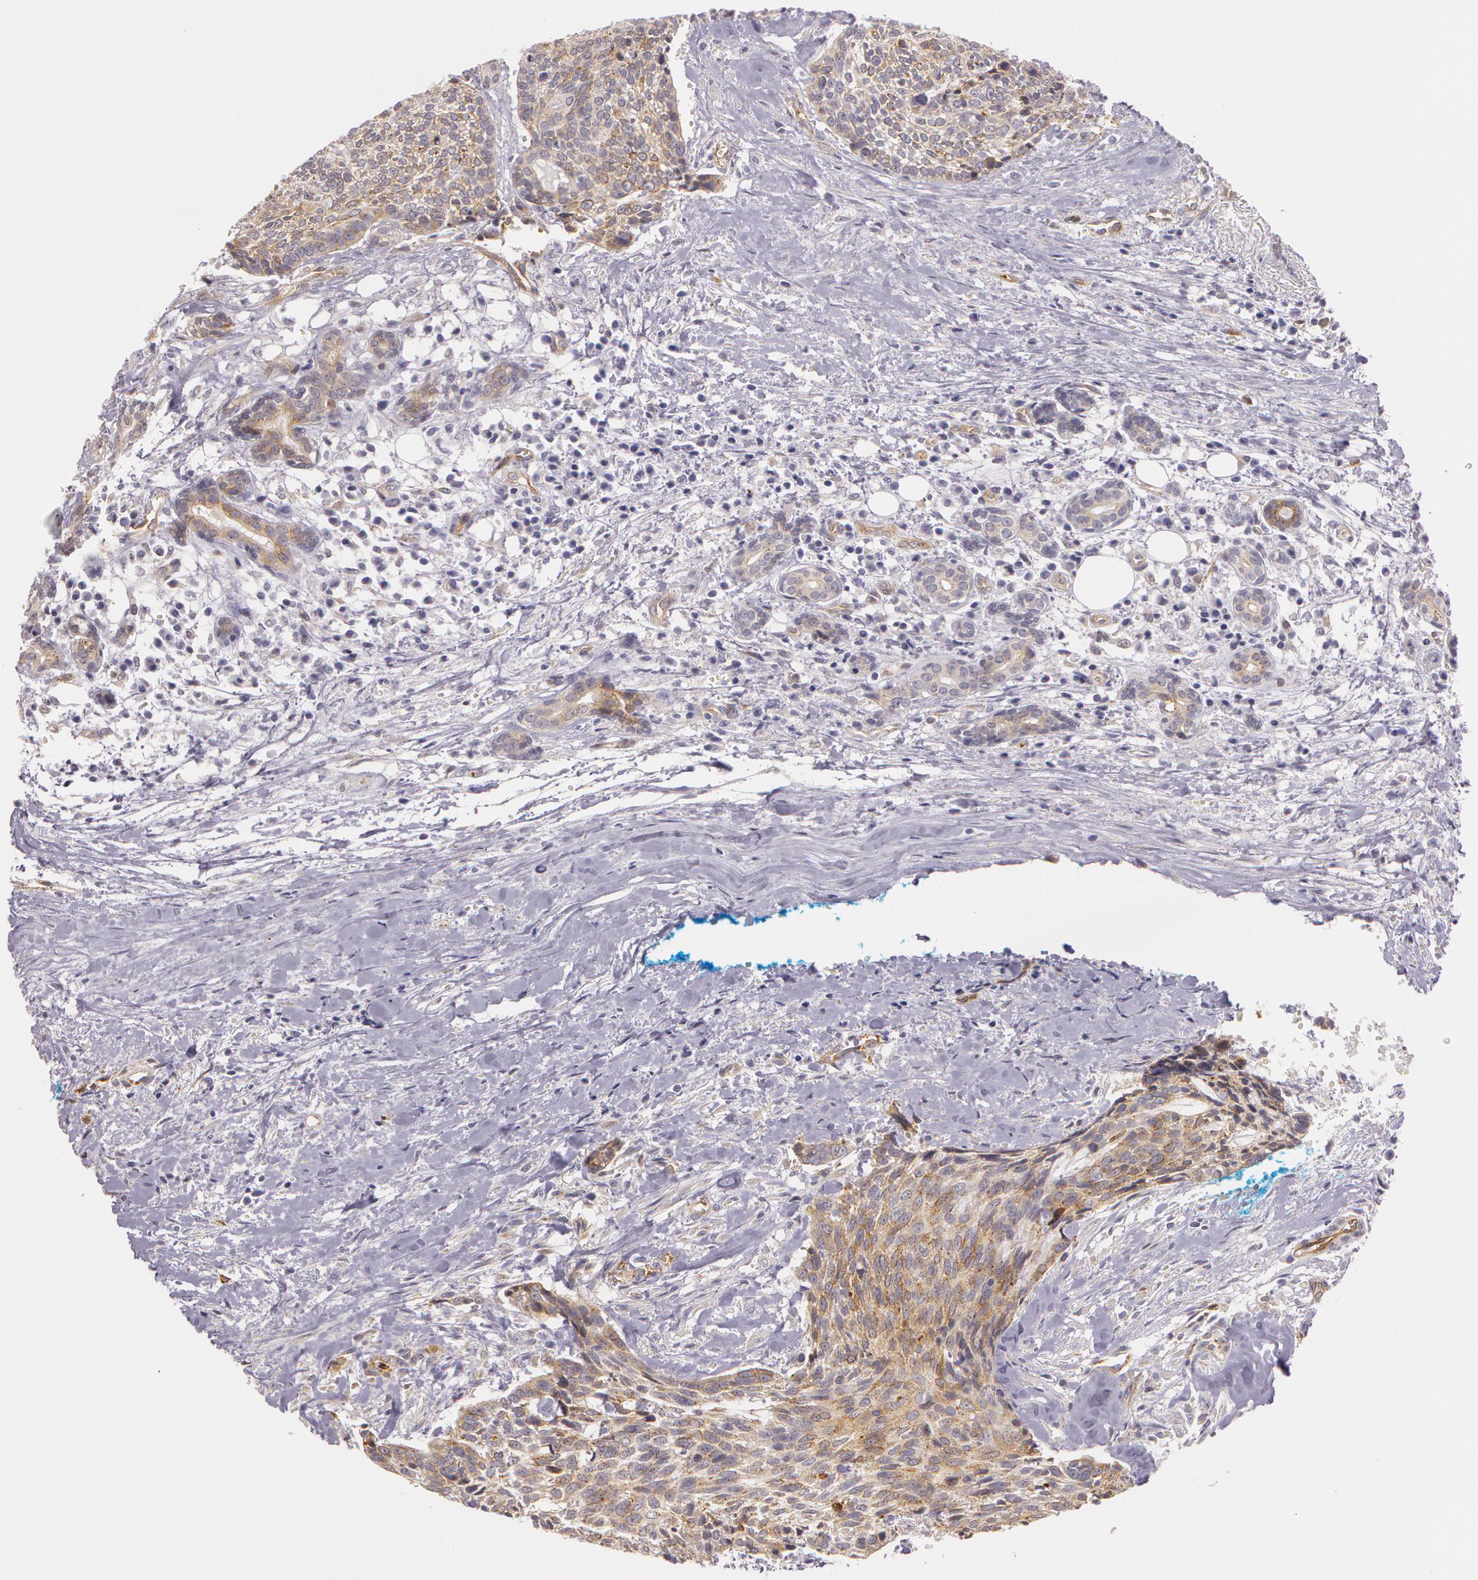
{"staining": {"intensity": "moderate", "quantity": ">75%", "location": "cytoplasmic/membranous"}, "tissue": "head and neck cancer", "cell_type": "Tumor cells", "image_type": "cancer", "snomed": [{"axis": "morphology", "description": "Squamous cell carcinoma, NOS"}, {"axis": "topography", "description": "Salivary gland"}, {"axis": "topography", "description": "Head-Neck"}], "caption": "Immunohistochemical staining of human head and neck cancer displays moderate cytoplasmic/membranous protein staining in approximately >75% of tumor cells. Ihc stains the protein of interest in brown and the nuclei are stained blue.", "gene": "APP", "patient": {"sex": "male", "age": 70}}